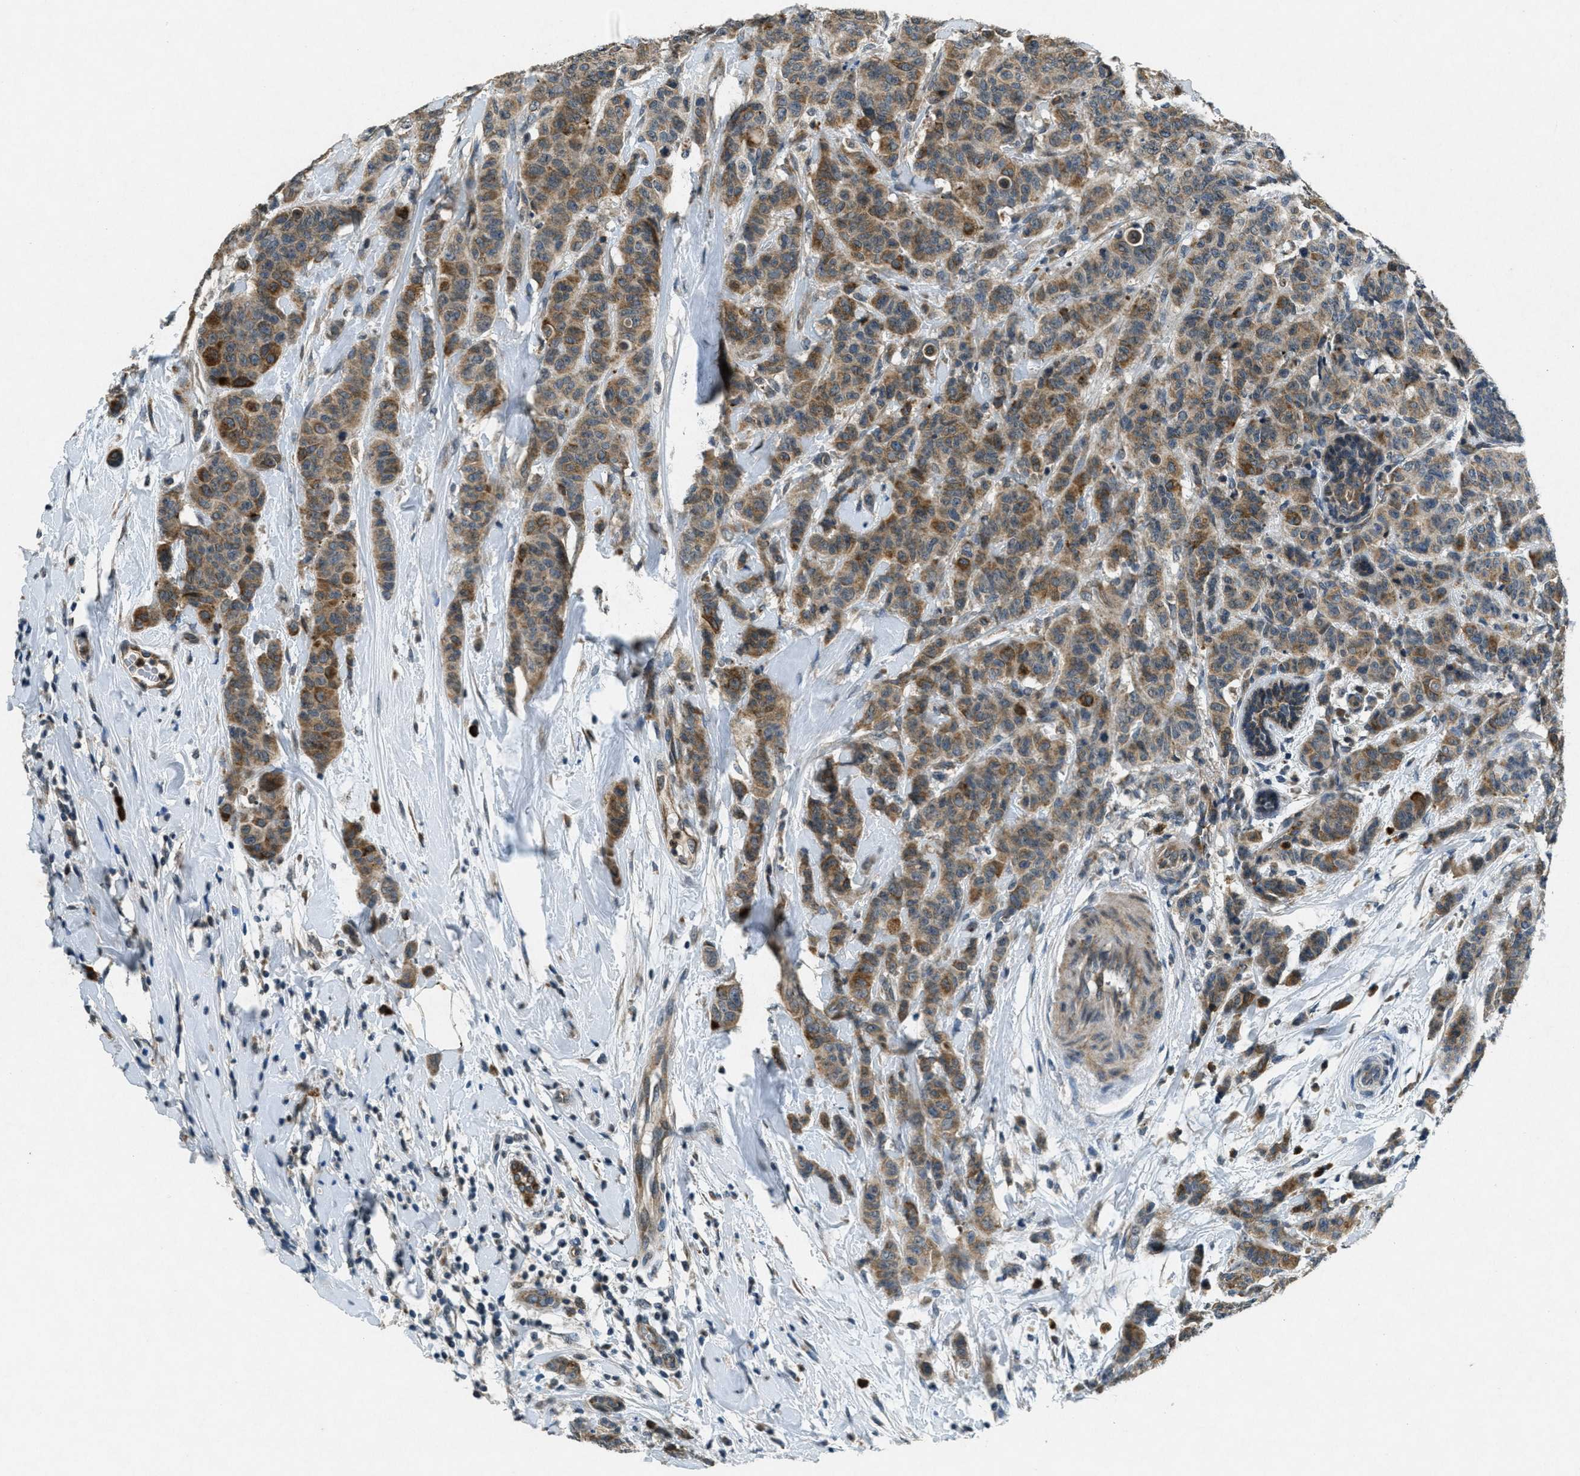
{"staining": {"intensity": "moderate", "quantity": ">75%", "location": "cytoplasmic/membranous"}, "tissue": "breast cancer", "cell_type": "Tumor cells", "image_type": "cancer", "snomed": [{"axis": "morphology", "description": "Normal tissue, NOS"}, {"axis": "morphology", "description": "Duct carcinoma"}, {"axis": "topography", "description": "Breast"}], "caption": "Immunohistochemical staining of human invasive ductal carcinoma (breast) displays medium levels of moderate cytoplasmic/membranous staining in about >75% of tumor cells. The staining was performed using DAB (3,3'-diaminobenzidine), with brown indicating positive protein expression. Nuclei are stained blue with hematoxylin.", "gene": "RAB3D", "patient": {"sex": "female", "age": 40}}